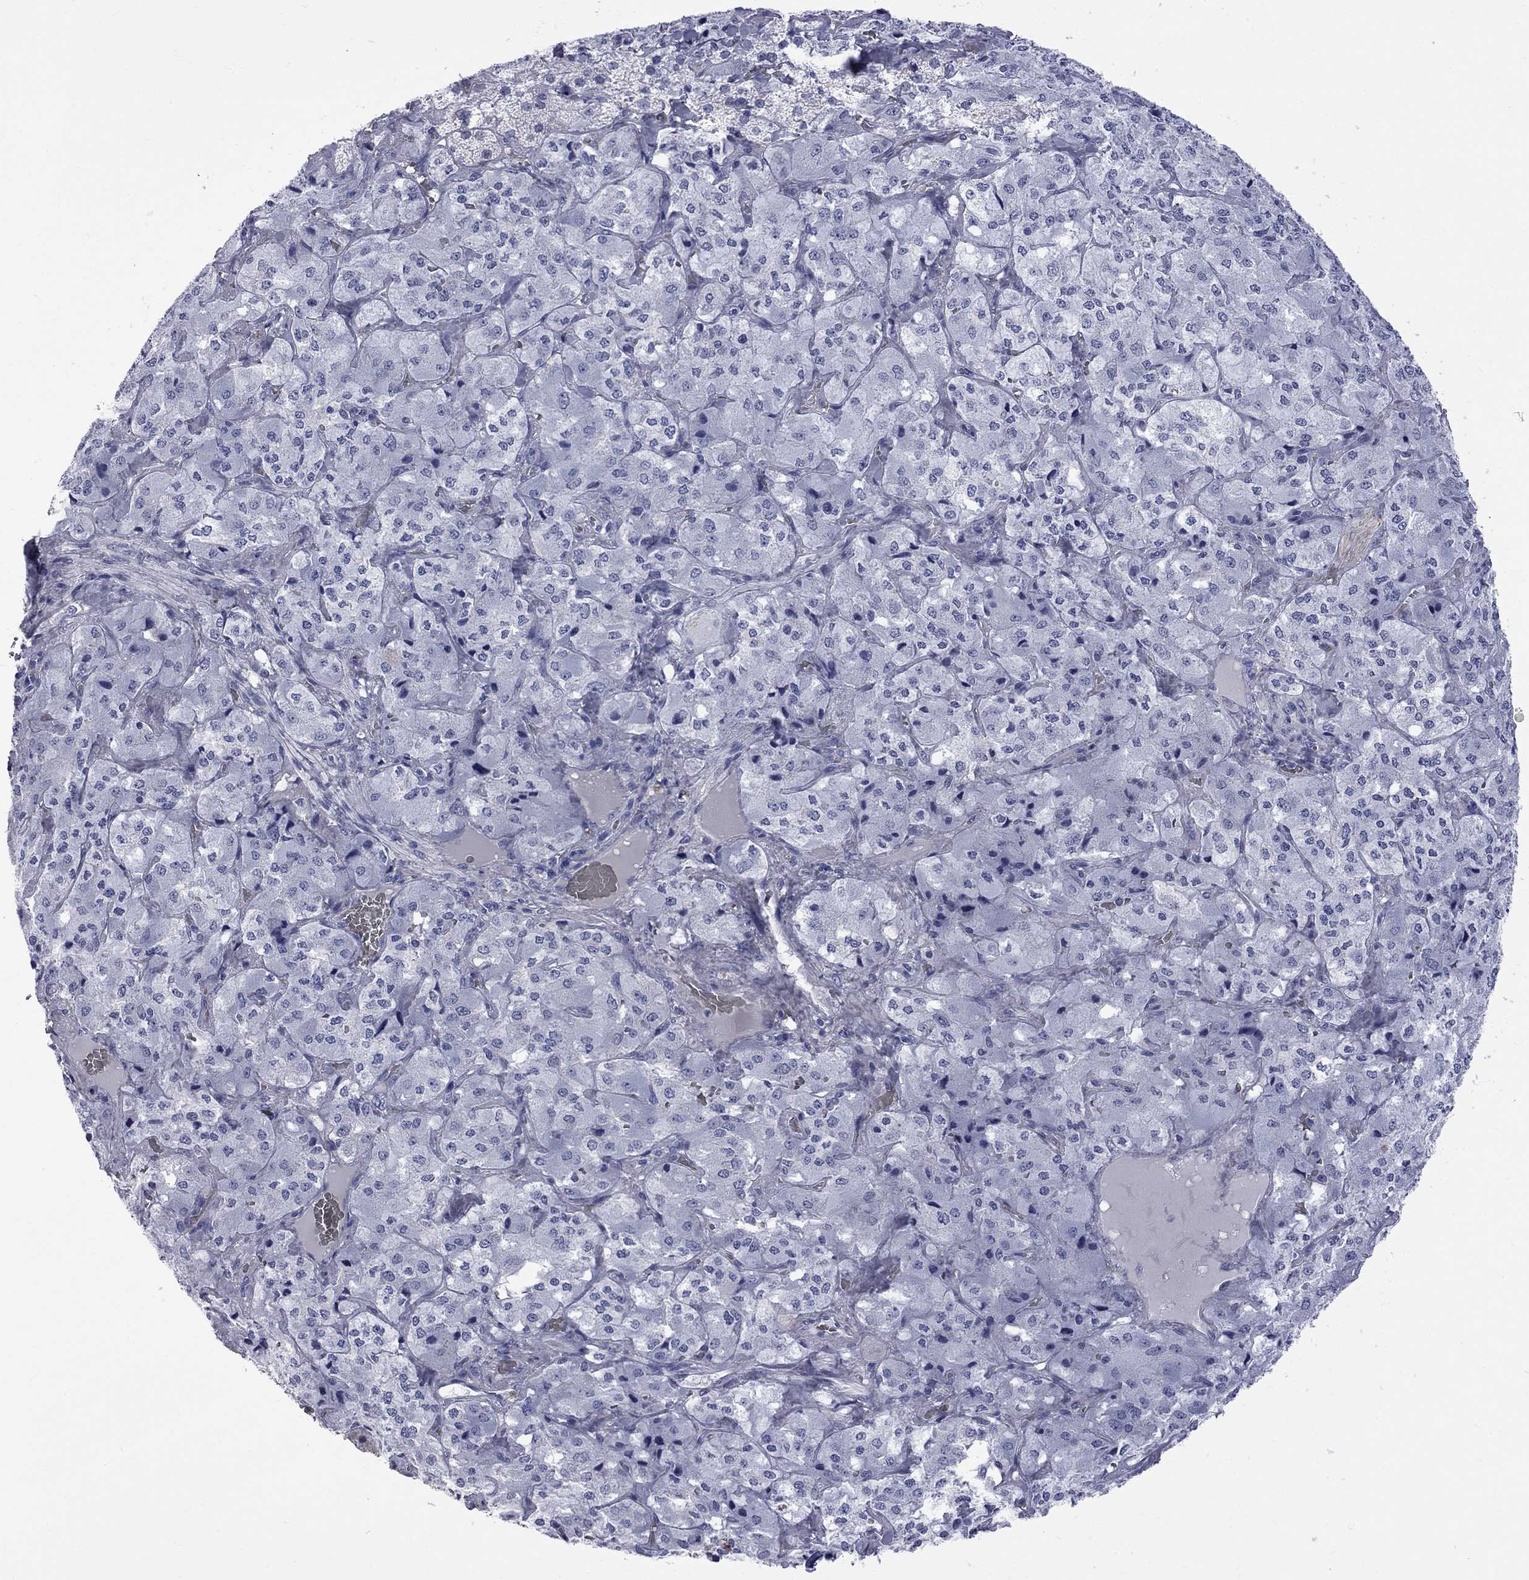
{"staining": {"intensity": "negative", "quantity": "none", "location": "none"}, "tissue": "adrenal gland", "cell_type": "Glandular cells", "image_type": "normal", "snomed": [{"axis": "morphology", "description": "Normal tissue, NOS"}, {"axis": "topography", "description": "Adrenal gland"}], "caption": "This is a histopathology image of immunohistochemistry staining of benign adrenal gland, which shows no staining in glandular cells.", "gene": "BPIFB1", "patient": {"sex": "male", "age": 57}}